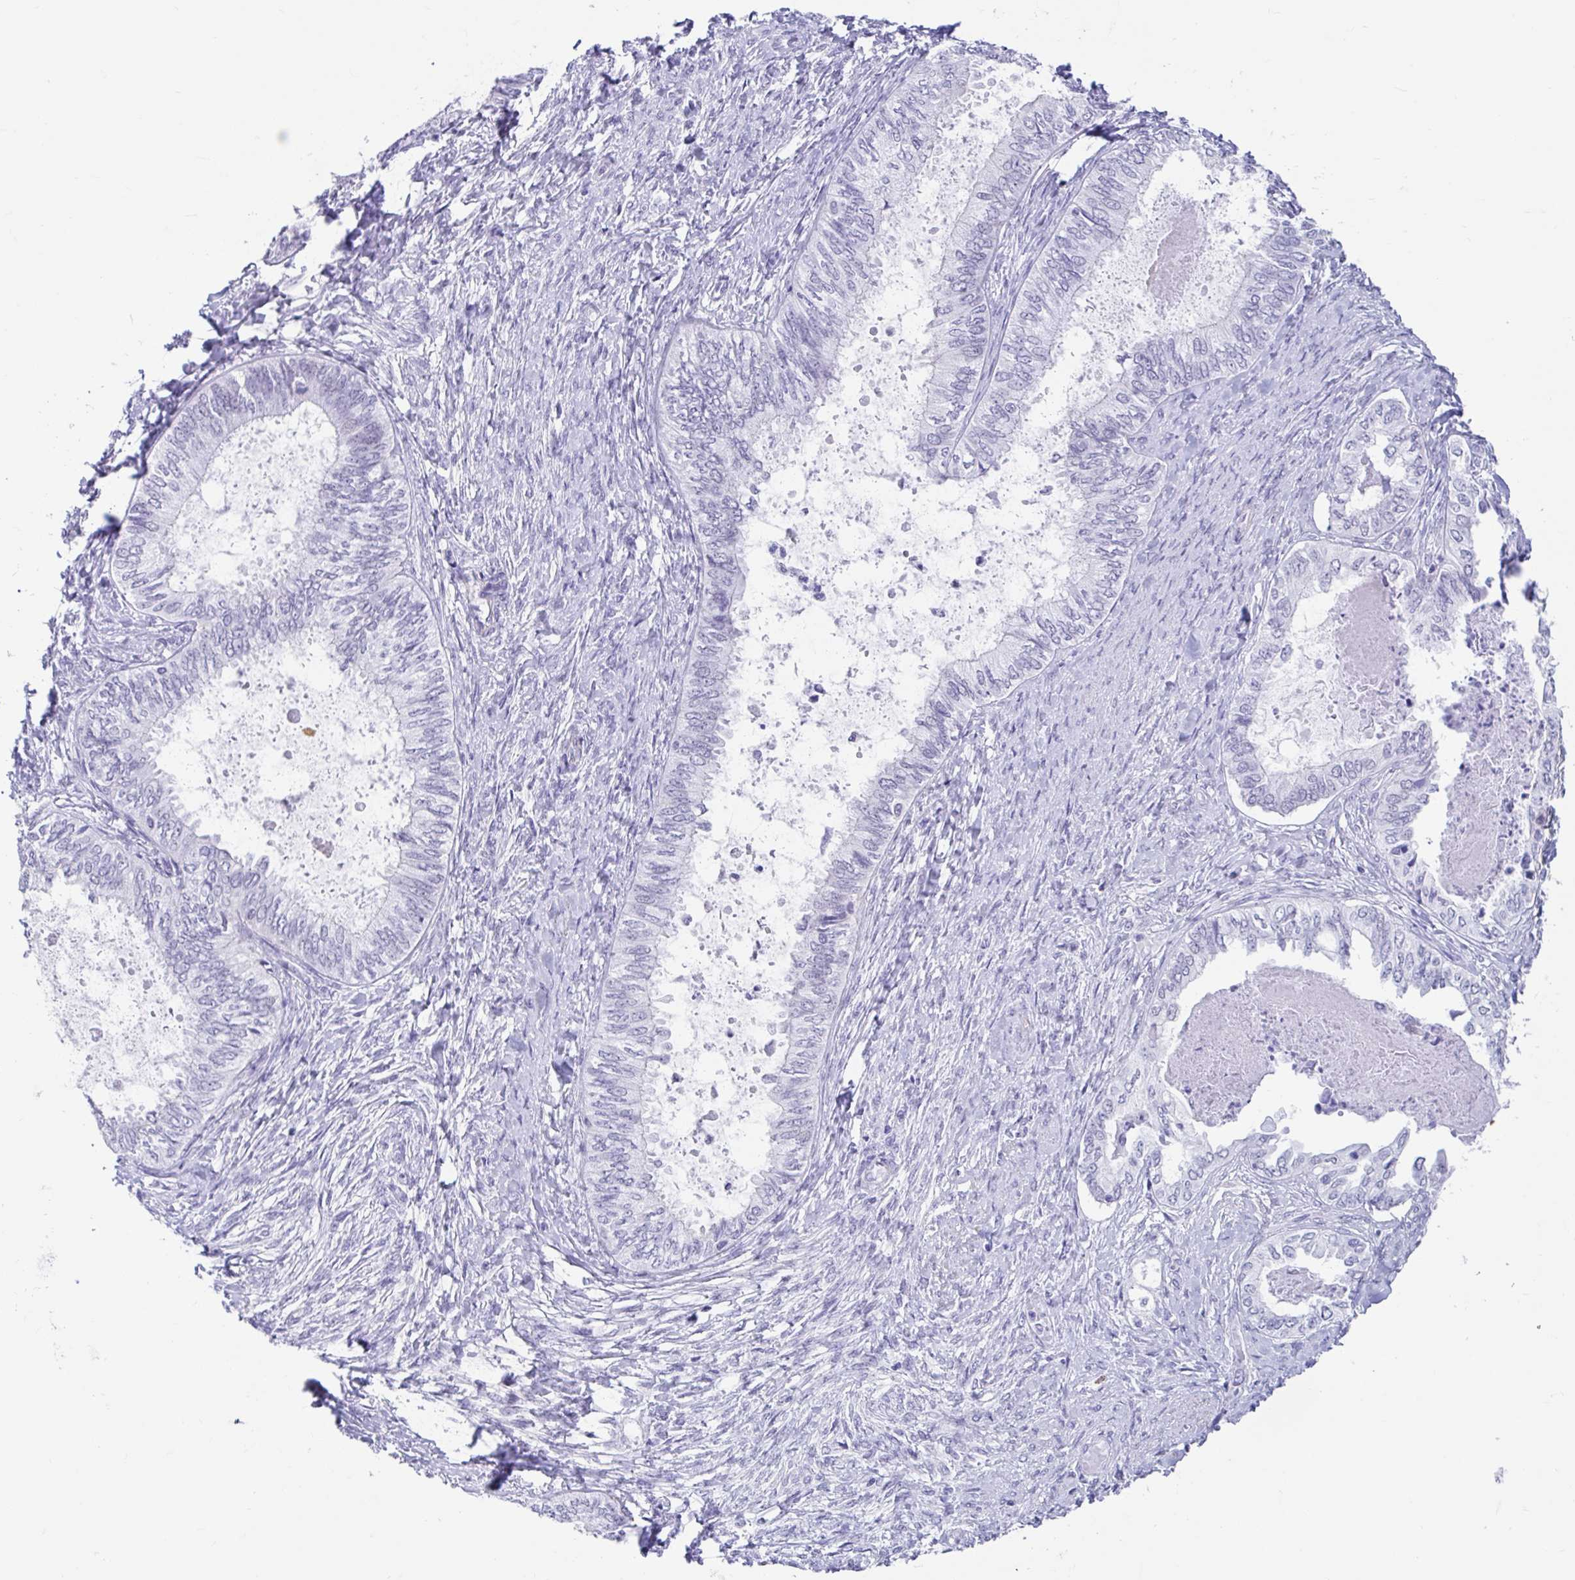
{"staining": {"intensity": "negative", "quantity": "none", "location": "none"}, "tissue": "ovarian cancer", "cell_type": "Tumor cells", "image_type": "cancer", "snomed": [{"axis": "morphology", "description": "Carcinoma, endometroid"}, {"axis": "topography", "description": "Ovary"}], "caption": "Immunohistochemistry of human endometroid carcinoma (ovarian) displays no staining in tumor cells.", "gene": "DCAF17", "patient": {"sex": "female", "age": 70}}